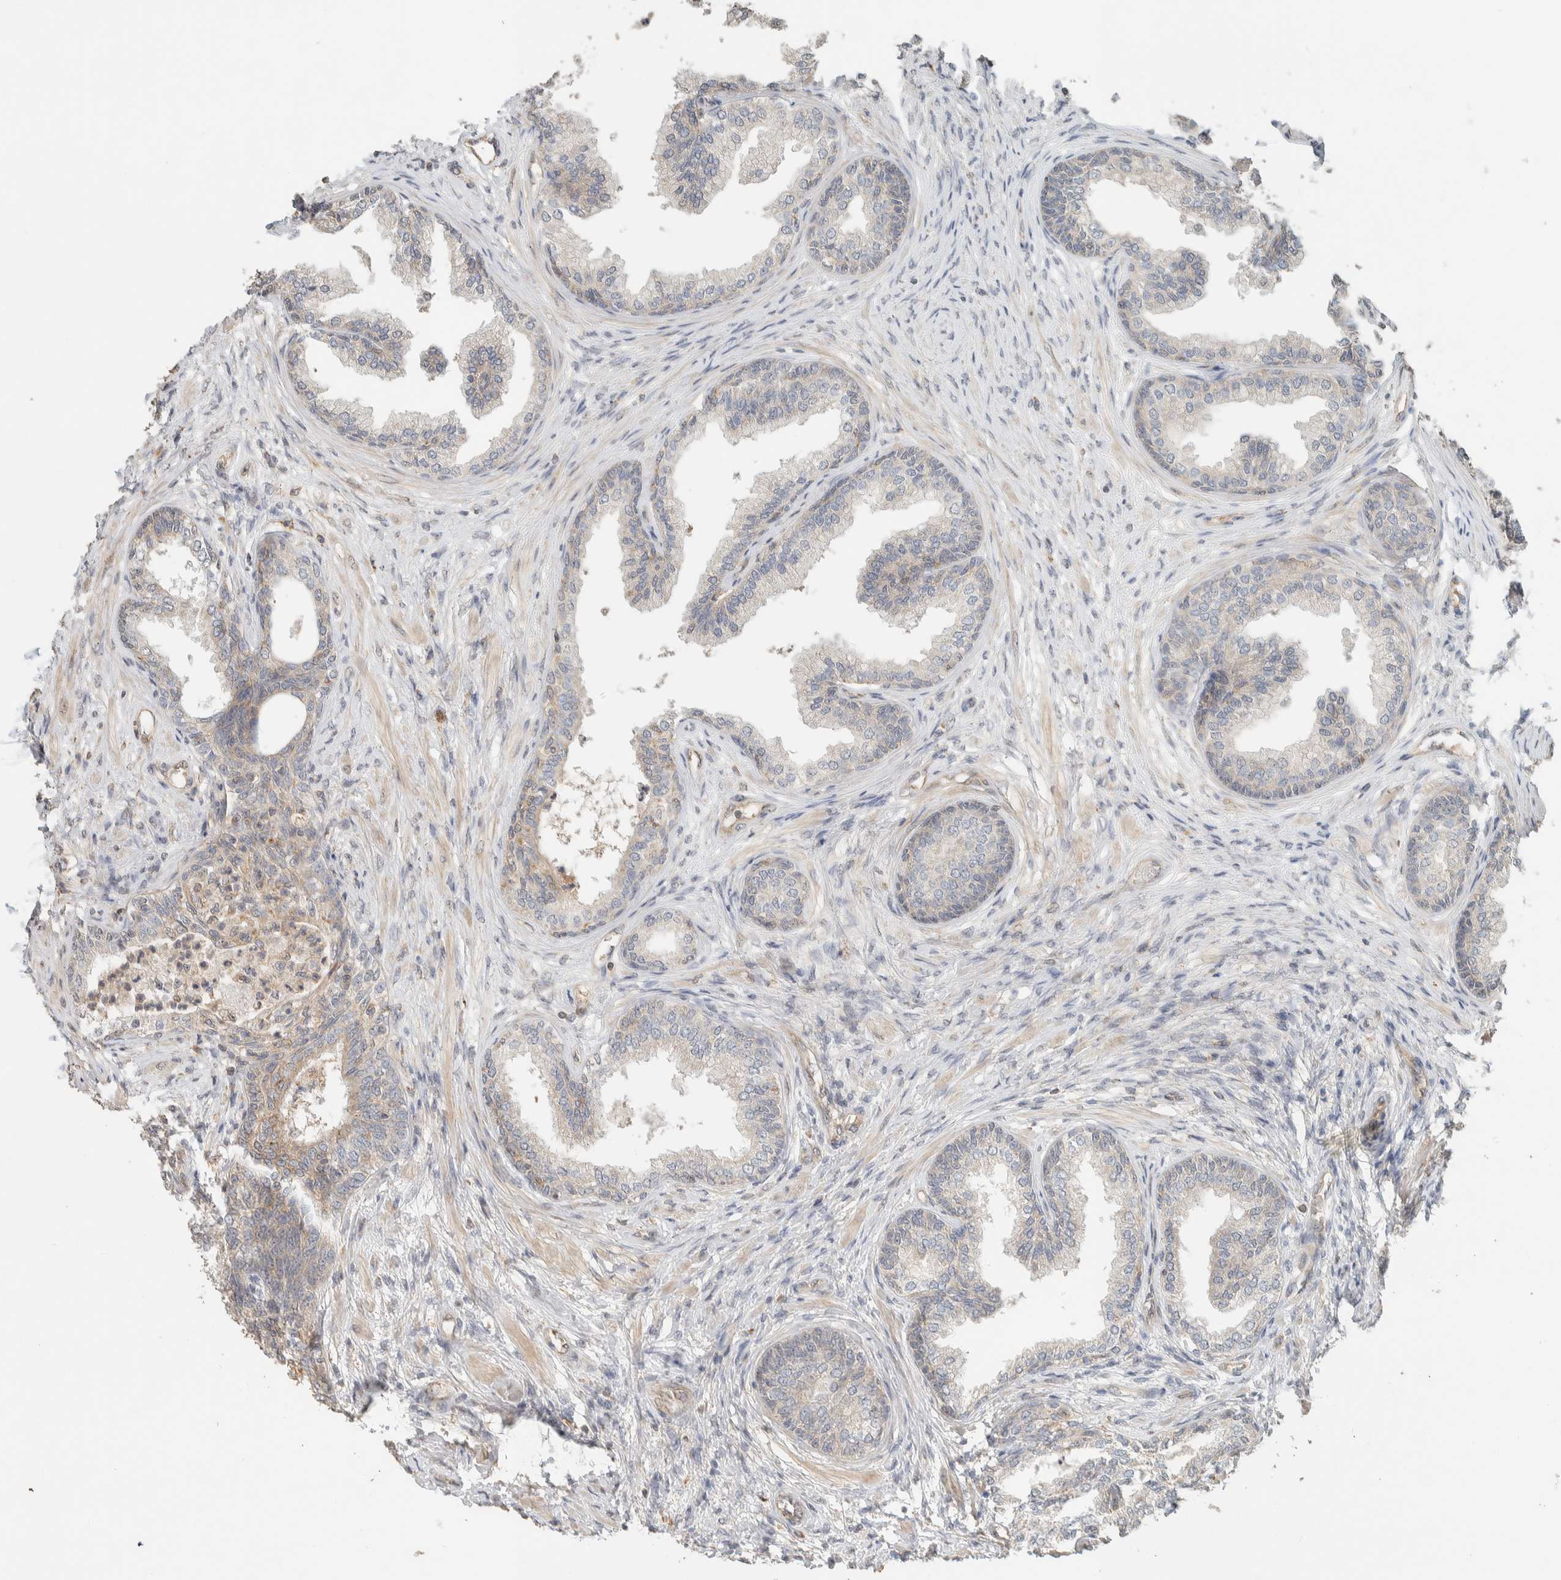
{"staining": {"intensity": "weak", "quantity": "25%-75%", "location": "cytoplasmic/membranous"}, "tissue": "prostate", "cell_type": "Glandular cells", "image_type": "normal", "snomed": [{"axis": "morphology", "description": "Normal tissue, NOS"}, {"axis": "topography", "description": "Prostate"}], "caption": "Immunohistochemical staining of unremarkable human prostate reveals low levels of weak cytoplasmic/membranous positivity in approximately 25%-75% of glandular cells. The protein of interest is stained brown, and the nuclei are stained in blue (DAB (3,3'-diaminobenzidine) IHC with brightfield microscopy, high magnification).", "gene": "PDE7B", "patient": {"sex": "male", "age": 76}}